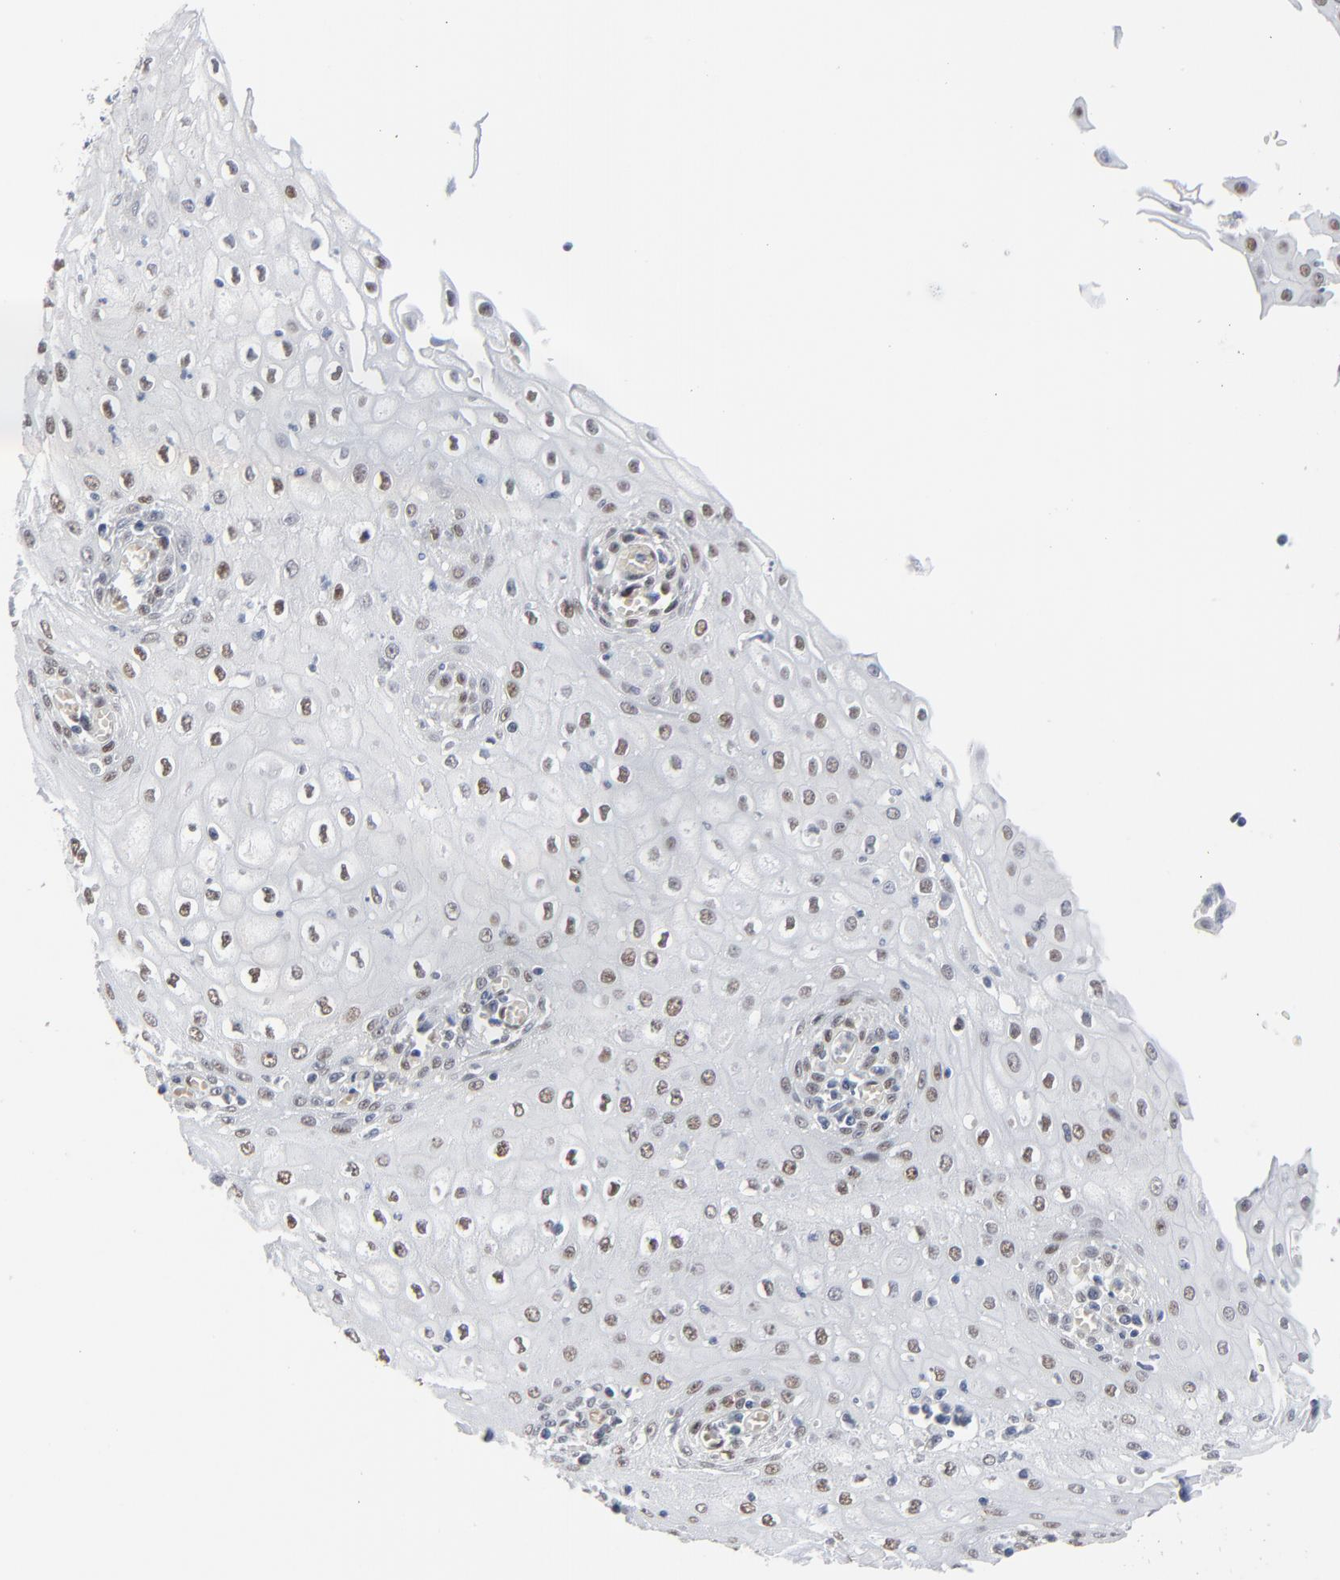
{"staining": {"intensity": "weak", "quantity": "<25%", "location": "nuclear"}, "tissue": "esophagus", "cell_type": "Squamous epithelial cells", "image_type": "normal", "snomed": [{"axis": "morphology", "description": "Normal tissue, NOS"}, {"axis": "morphology", "description": "Squamous cell carcinoma, NOS"}, {"axis": "topography", "description": "Esophagus"}], "caption": "This is a histopathology image of immunohistochemistry (IHC) staining of normal esophagus, which shows no expression in squamous epithelial cells.", "gene": "ATF7", "patient": {"sex": "male", "age": 65}}